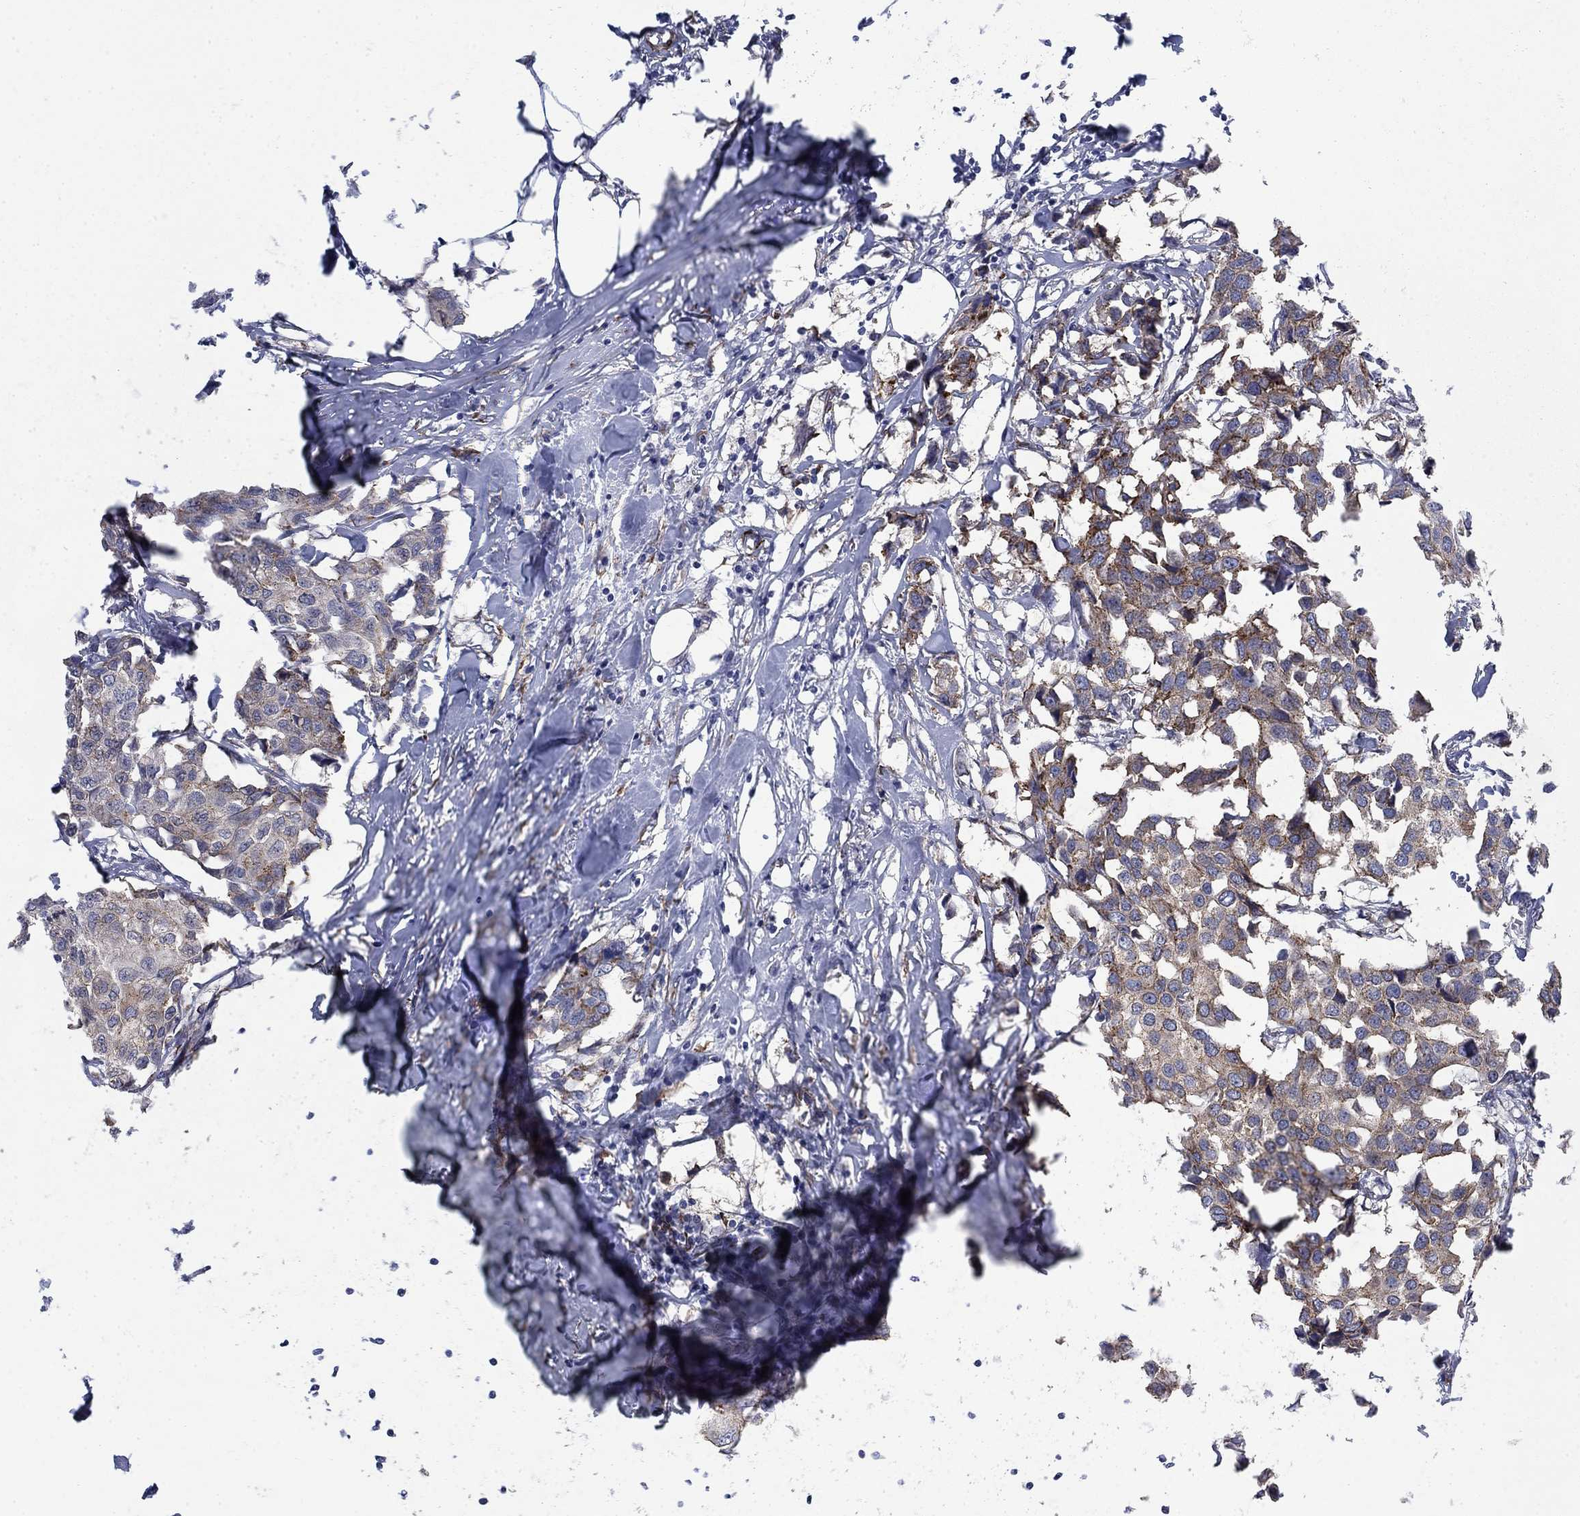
{"staining": {"intensity": "weak", "quantity": "25%-75%", "location": "cytoplasmic/membranous"}, "tissue": "breast cancer", "cell_type": "Tumor cells", "image_type": "cancer", "snomed": [{"axis": "morphology", "description": "Duct carcinoma"}, {"axis": "topography", "description": "Breast"}], "caption": "DAB immunohistochemical staining of human breast cancer displays weak cytoplasmic/membranous protein positivity in about 25%-75% of tumor cells. (Brightfield microscopy of DAB IHC at high magnification).", "gene": "SEPTIN8", "patient": {"sex": "female", "age": 80}}